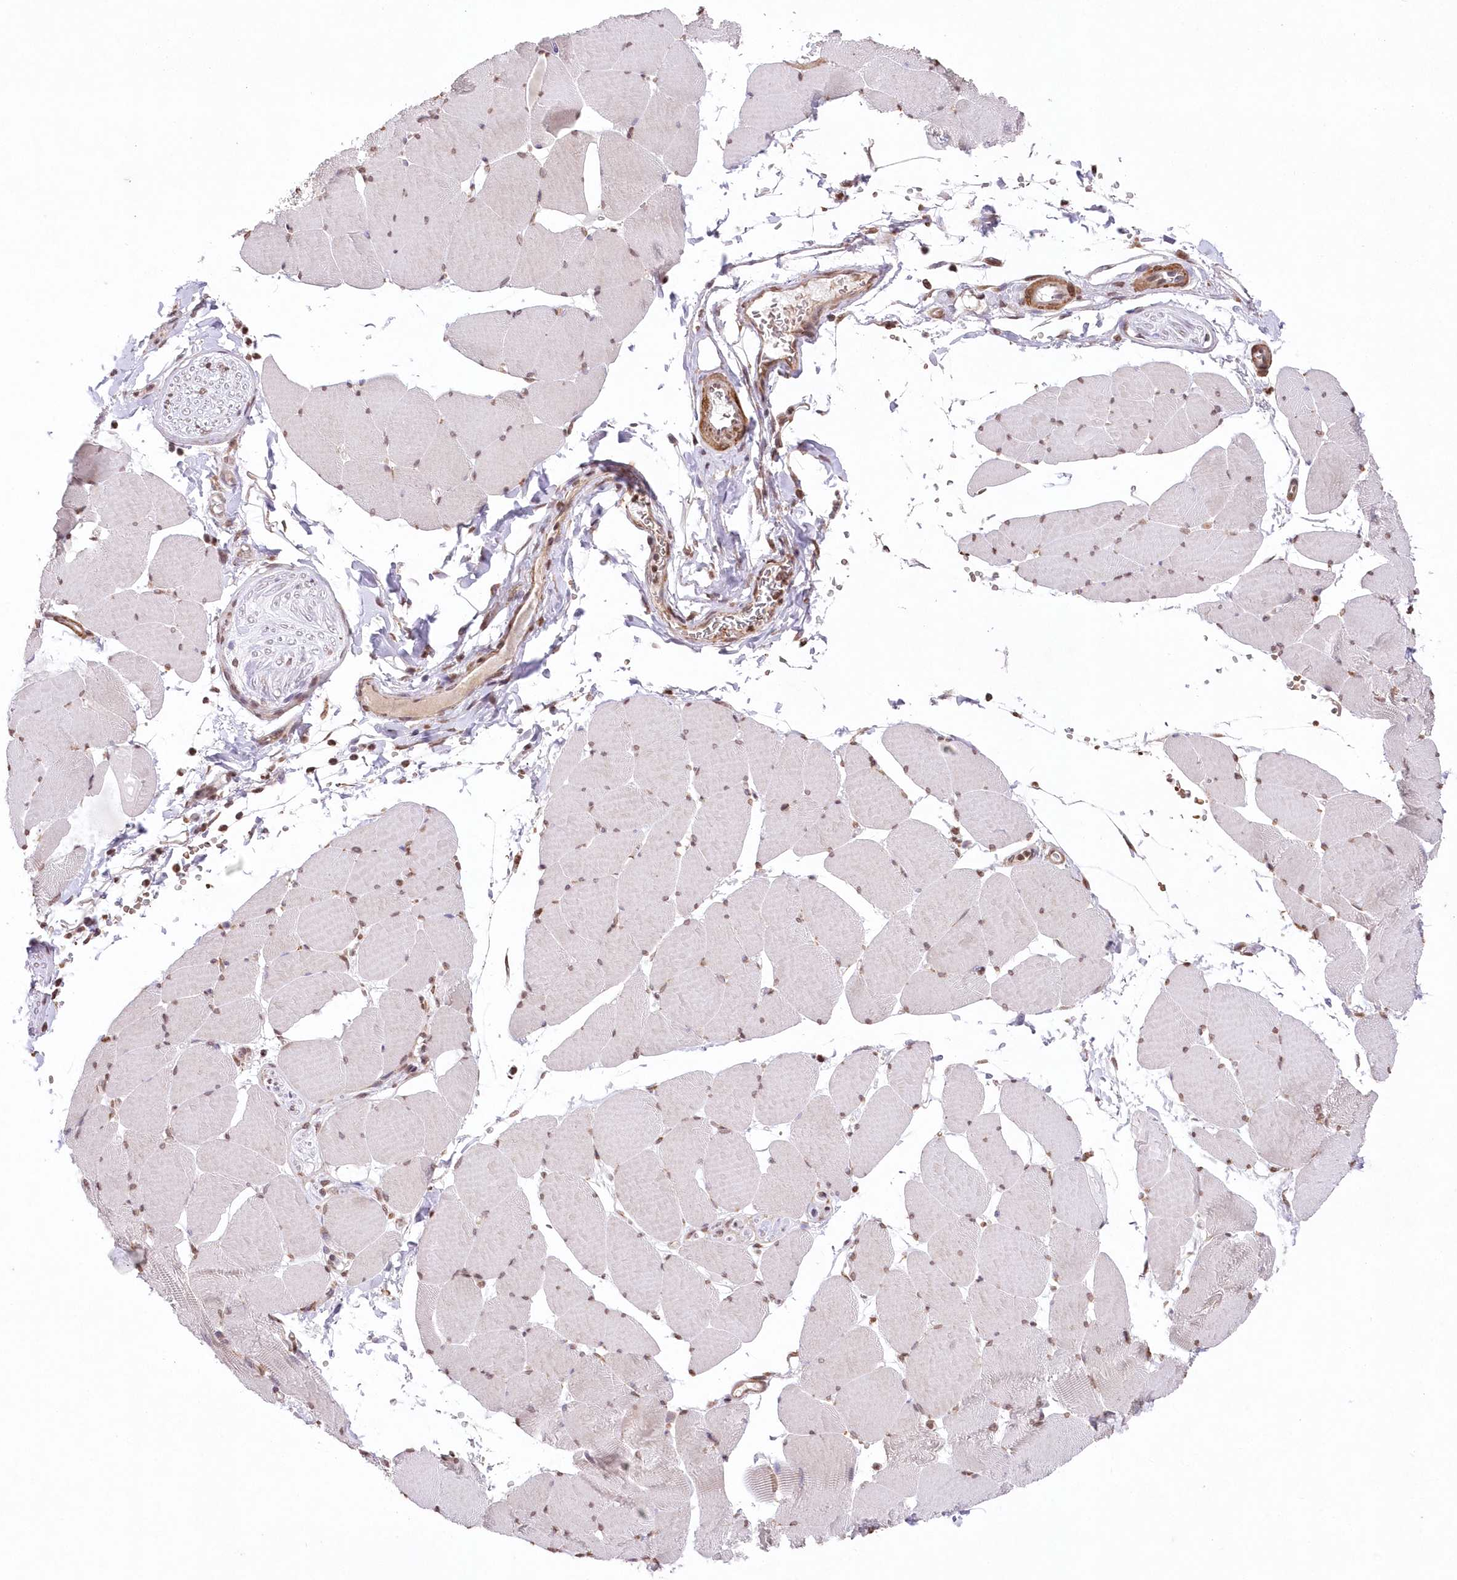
{"staining": {"intensity": "moderate", "quantity": "25%-75%", "location": "cytoplasmic/membranous"}, "tissue": "skeletal muscle", "cell_type": "Myocytes", "image_type": "normal", "snomed": [{"axis": "morphology", "description": "Normal tissue, NOS"}, {"axis": "topography", "description": "Skeletal muscle"}, {"axis": "topography", "description": "Head-Neck"}], "caption": "Protein expression analysis of normal skeletal muscle displays moderate cytoplasmic/membranous positivity in about 25%-75% of myocytes. The staining is performed using DAB (3,3'-diaminobenzidine) brown chromogen to label protein expression. The nuclei are counter-stained blue using hematoxylin.", "gene": "ENSG00000275740", "patient": {"sex": "male", "age": 66}}